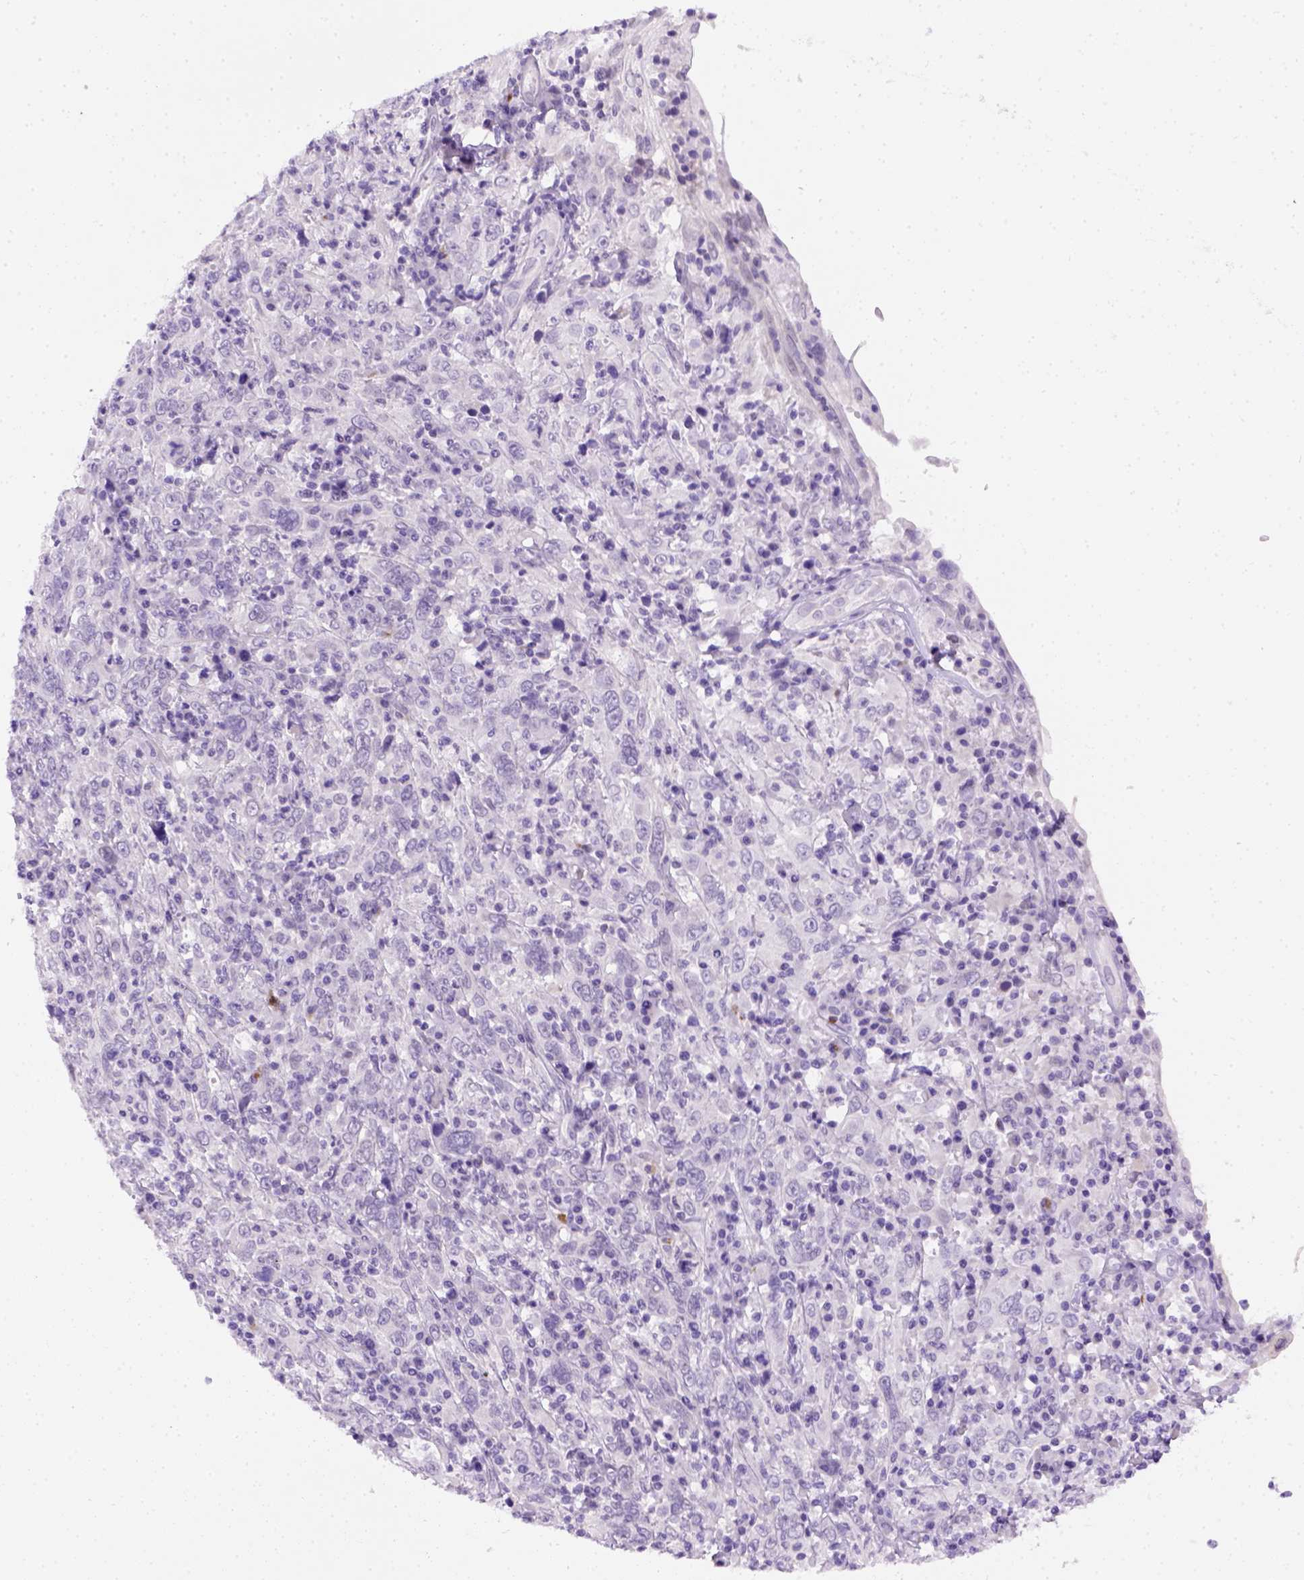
{"staining": {"intensity": "negative", "quantity": "none", "location": "none"}, "tissue": "cervical cancer", "cell_type": "Tumor cells", "image_type": "cancer", "snomed": [{"axis": "morphology", "description": "Squamous cell carcinoma, NOS"}, {"axis": "topography", "description": "Cervix"}], "caption": "Photomicrograph shows no significant protein positivity in tumor cells of squamous cell carcinoma (cervical).", "gene": "FAM184B", "patient": {"sex": "female", "age": 46}}